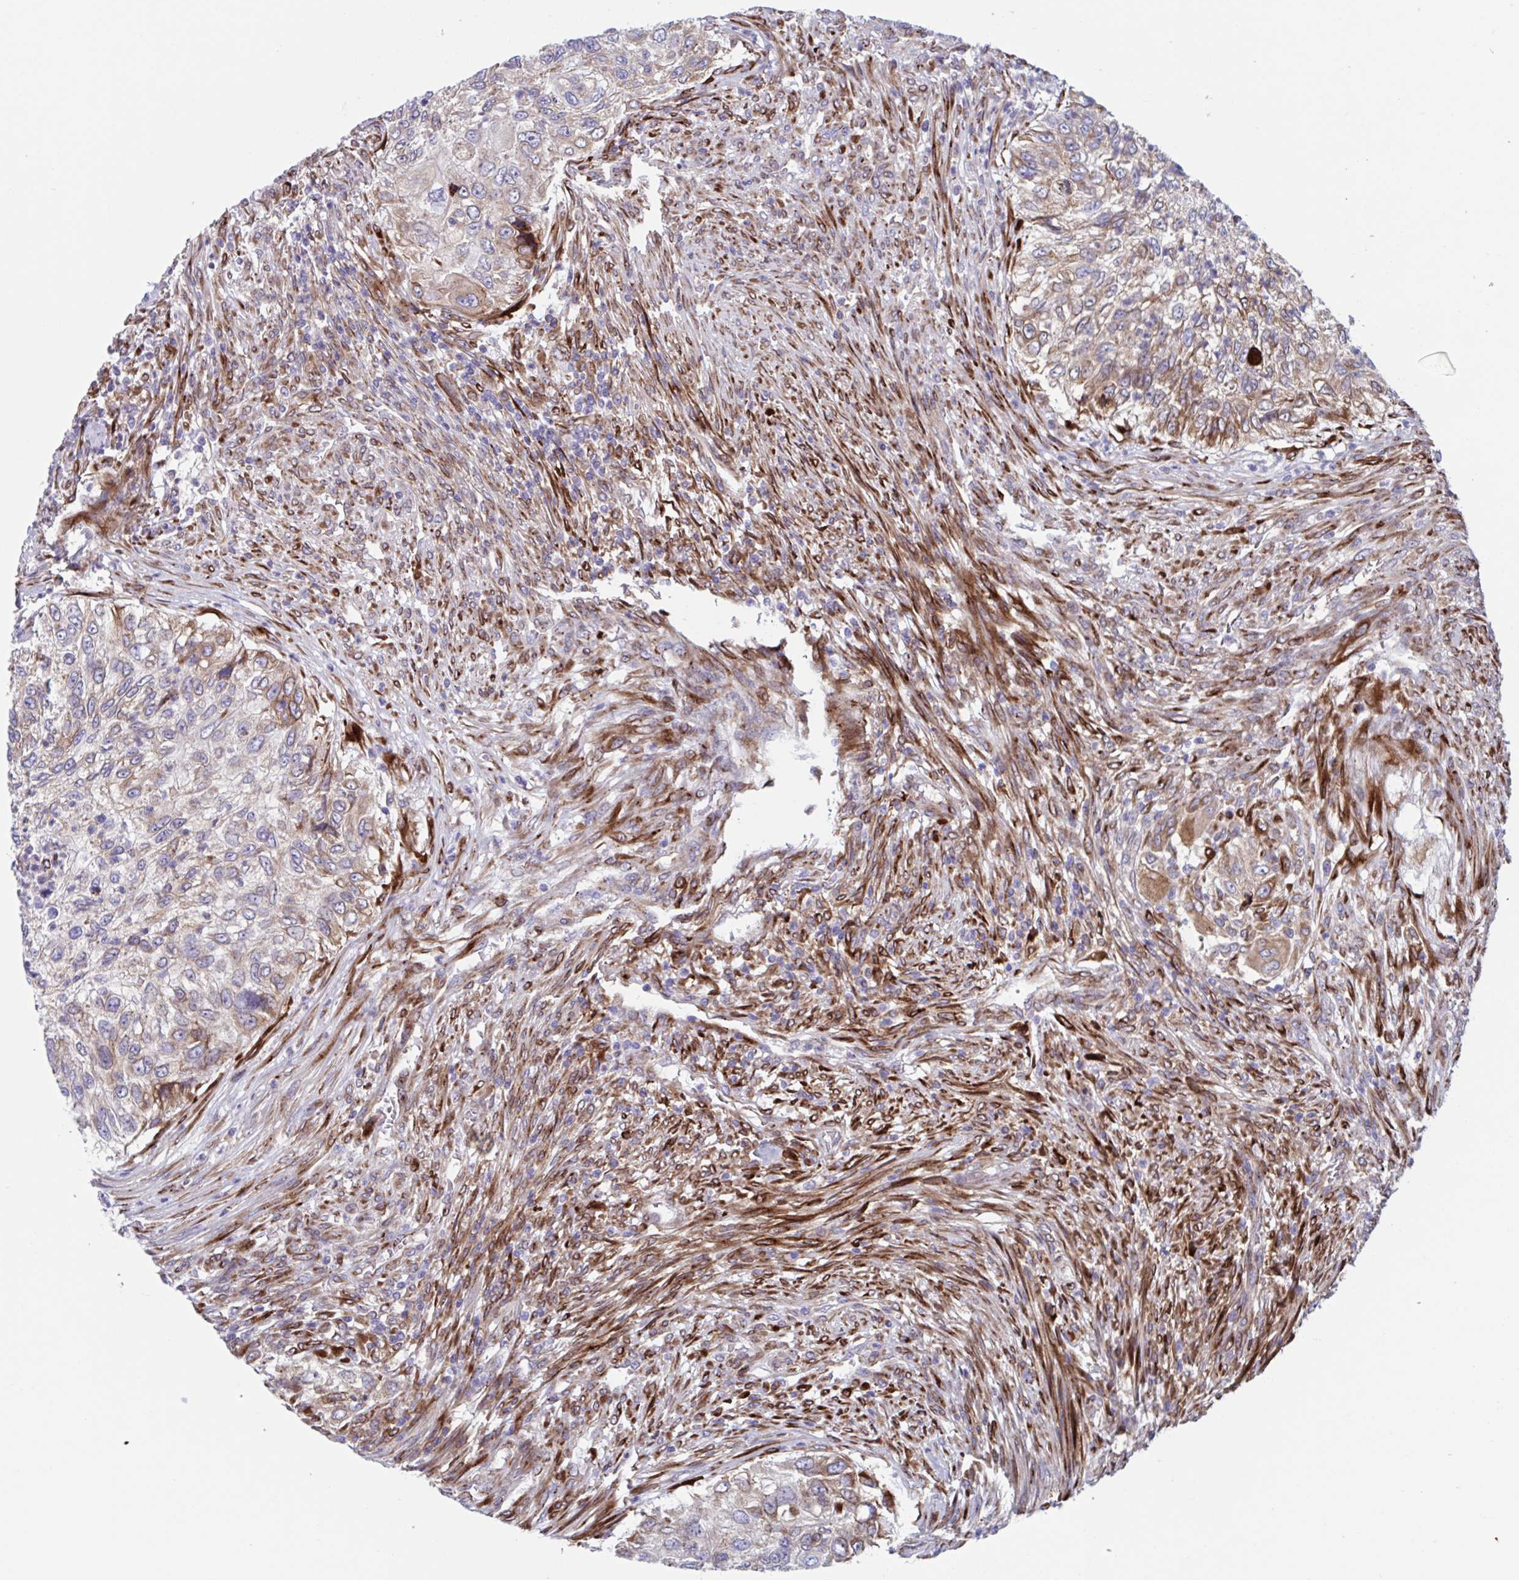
{"staining": {"intensity": "weak", "quantity": "25%-75%", "location": "cytoplasmic/membranous"}, "tissue": "urothelial cancer", "cell_type": "Tumor cells", "image_type": "cancer", "snomed": [{"axis": "morphology", "description": "Urothelial carcinoma, High grade"}, {"axis": "topography", "description": "Urinary bladder"}], "caption": "There is low levels of weak cytoplasmic/membranous positivity in tumor cells of urothelial cancer, as demonstrated by immunohistochemical staining (brown color).", "gene": "RFK", "patient": {"sex": "female", "age": 60}}